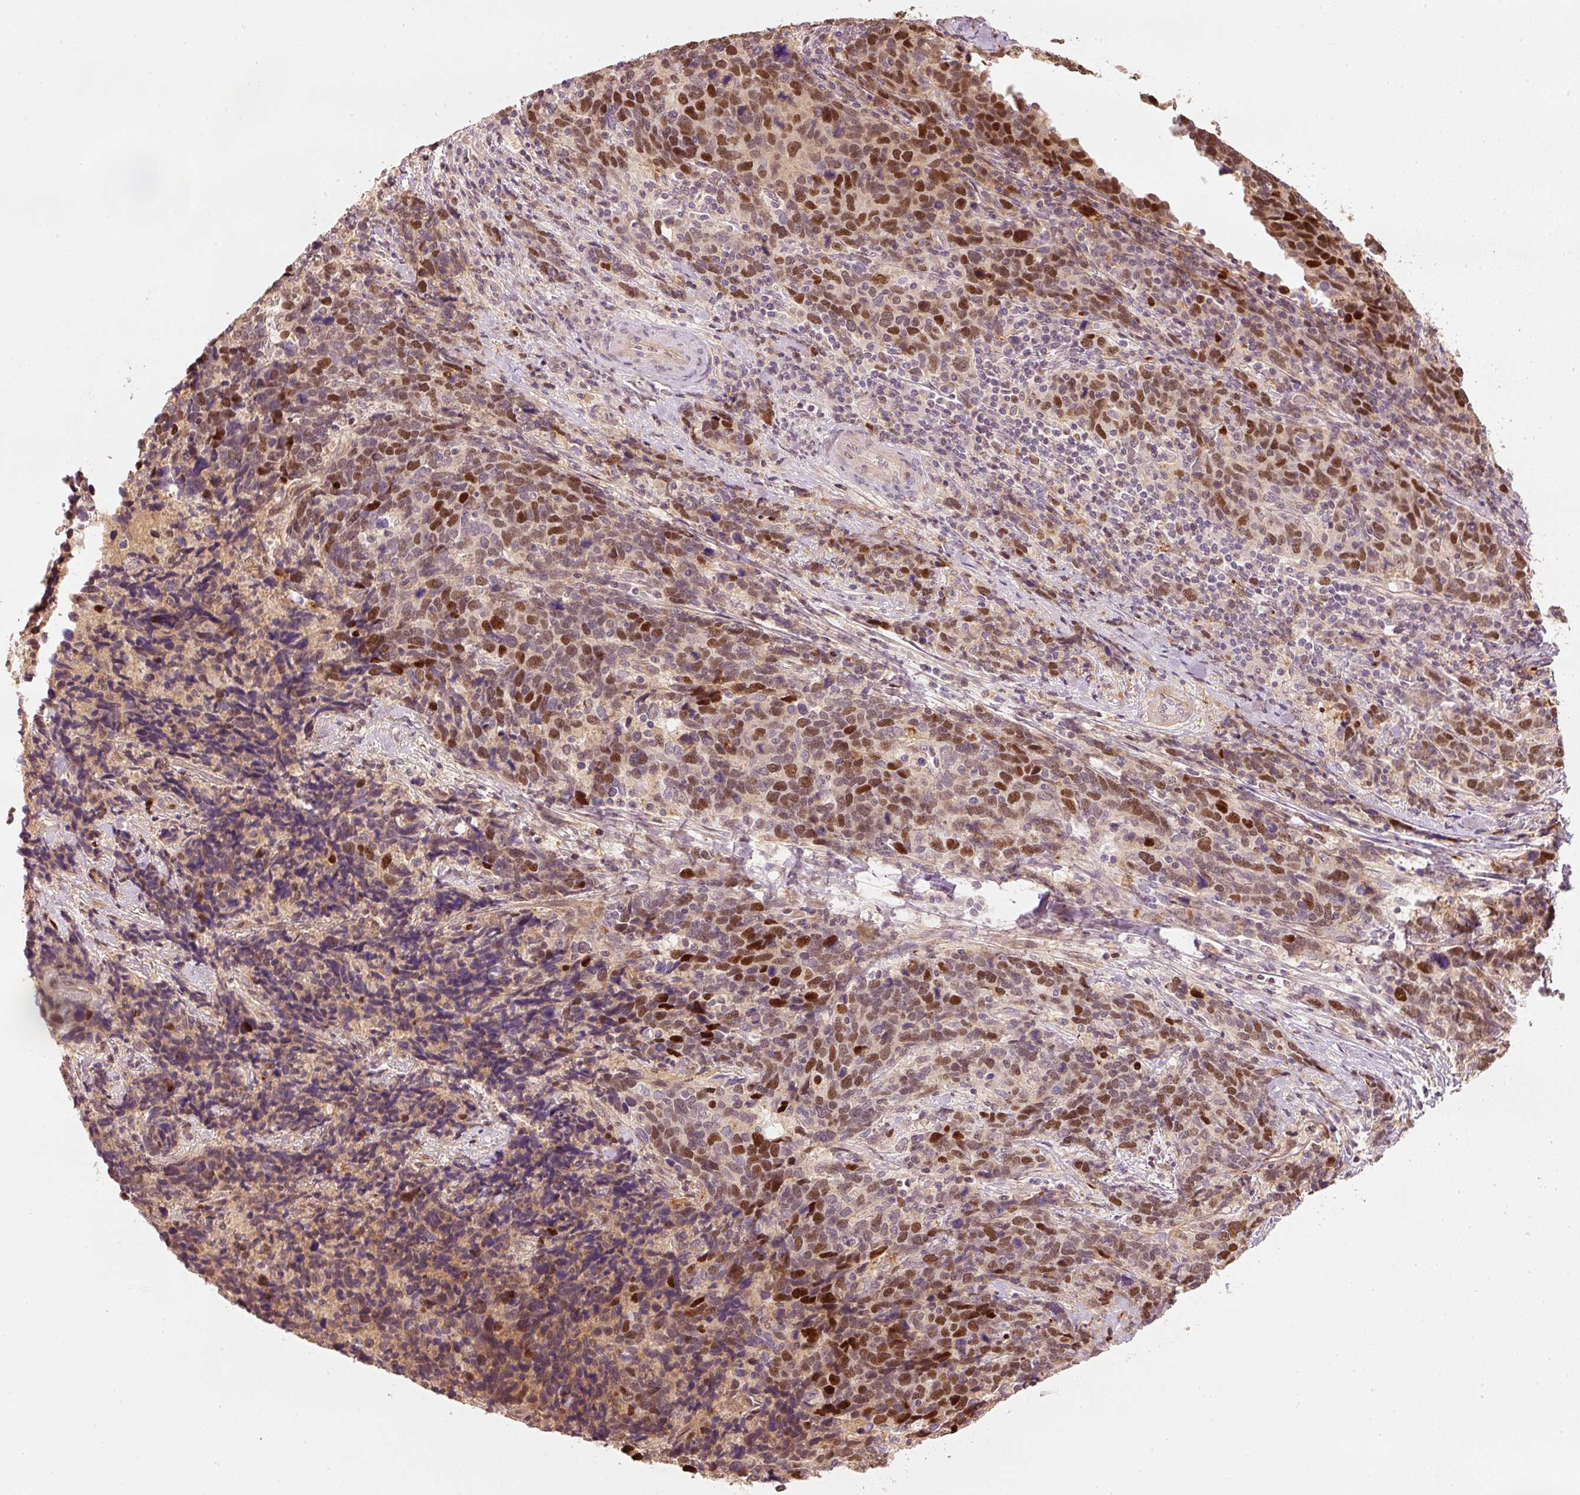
{"staining": {"intensity": "strong", "quantity": "25%-75%", "location": "nuclear"}, "tissue": "cervical cancer", "cell_type": "Tumor cells", "image_type": "cancer", "snomed": [{"axis": "morphology", "description": "Squamous cell carcinoma, NOS"}, {"axis": "topography", "description": "Cervix"}], "caption": "Cervical cancer (squamous cell carcinoma) stained with a brown dye reveals strong nuclear positive expression in approximately 25%-75% of tumor cells.", "gene": "TREX2", "patient": {"sex": "female", "age": 41}}